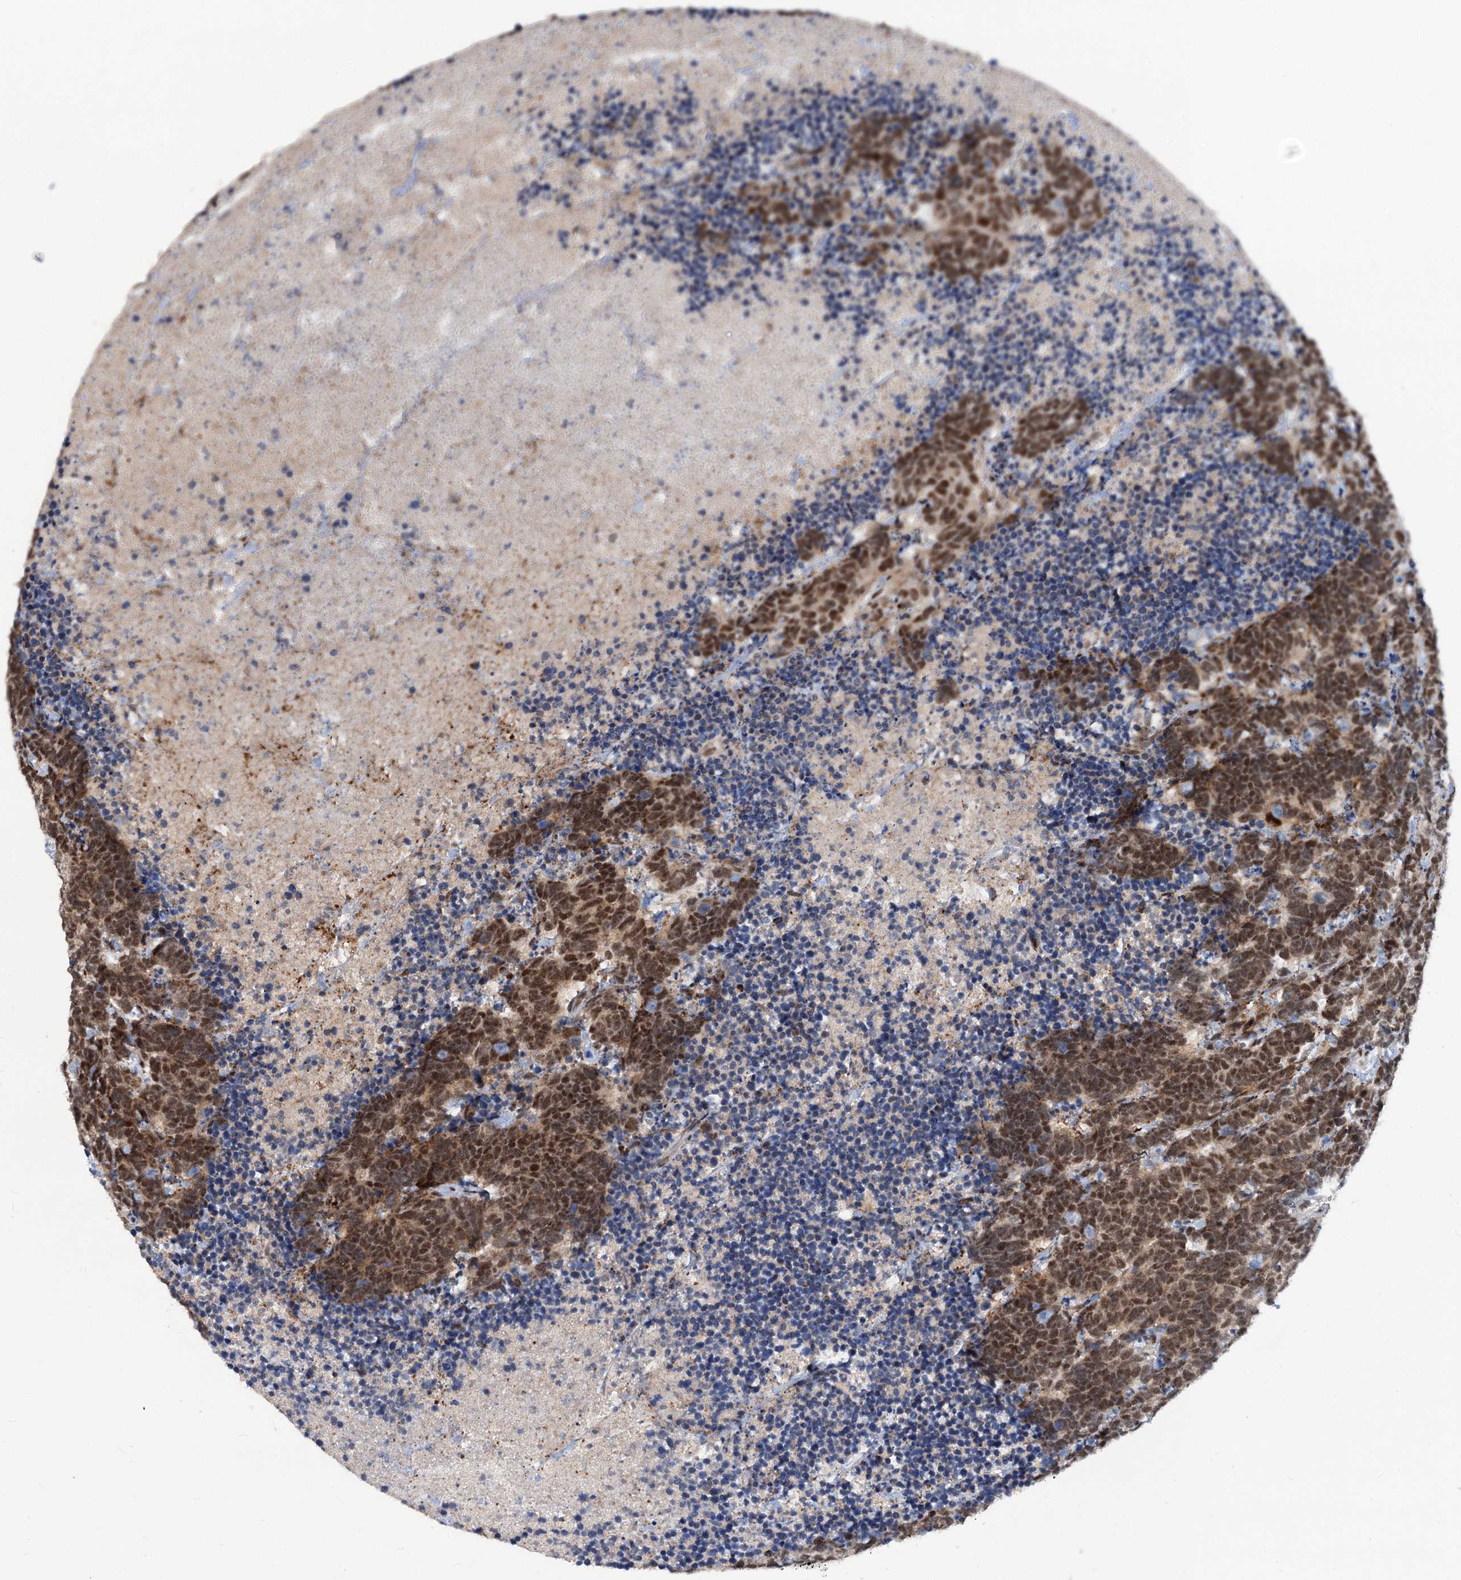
{"staining": {"intensity": "moderate", "quantity": ">75%", "location": "nuclear"}, "tissue": "carcinoid", "cell_type": "Tumor cells", "image_type": "cancer", "snomed": [{"axis": "morphology", "description": "Carcinoma, NOS"}, {"axis": "morphology", "description": "Carcinoid, malignant, NOS"}, {"axis": "topography", "description": "Urinary bladder"}], "caption": "Protein staining of carcinoid tissue exhibits moderate nuclear positivity in approximately >75% of tumor cells.", "gene": "PHF8", "patient": {"sex": "male", "age": 57}}